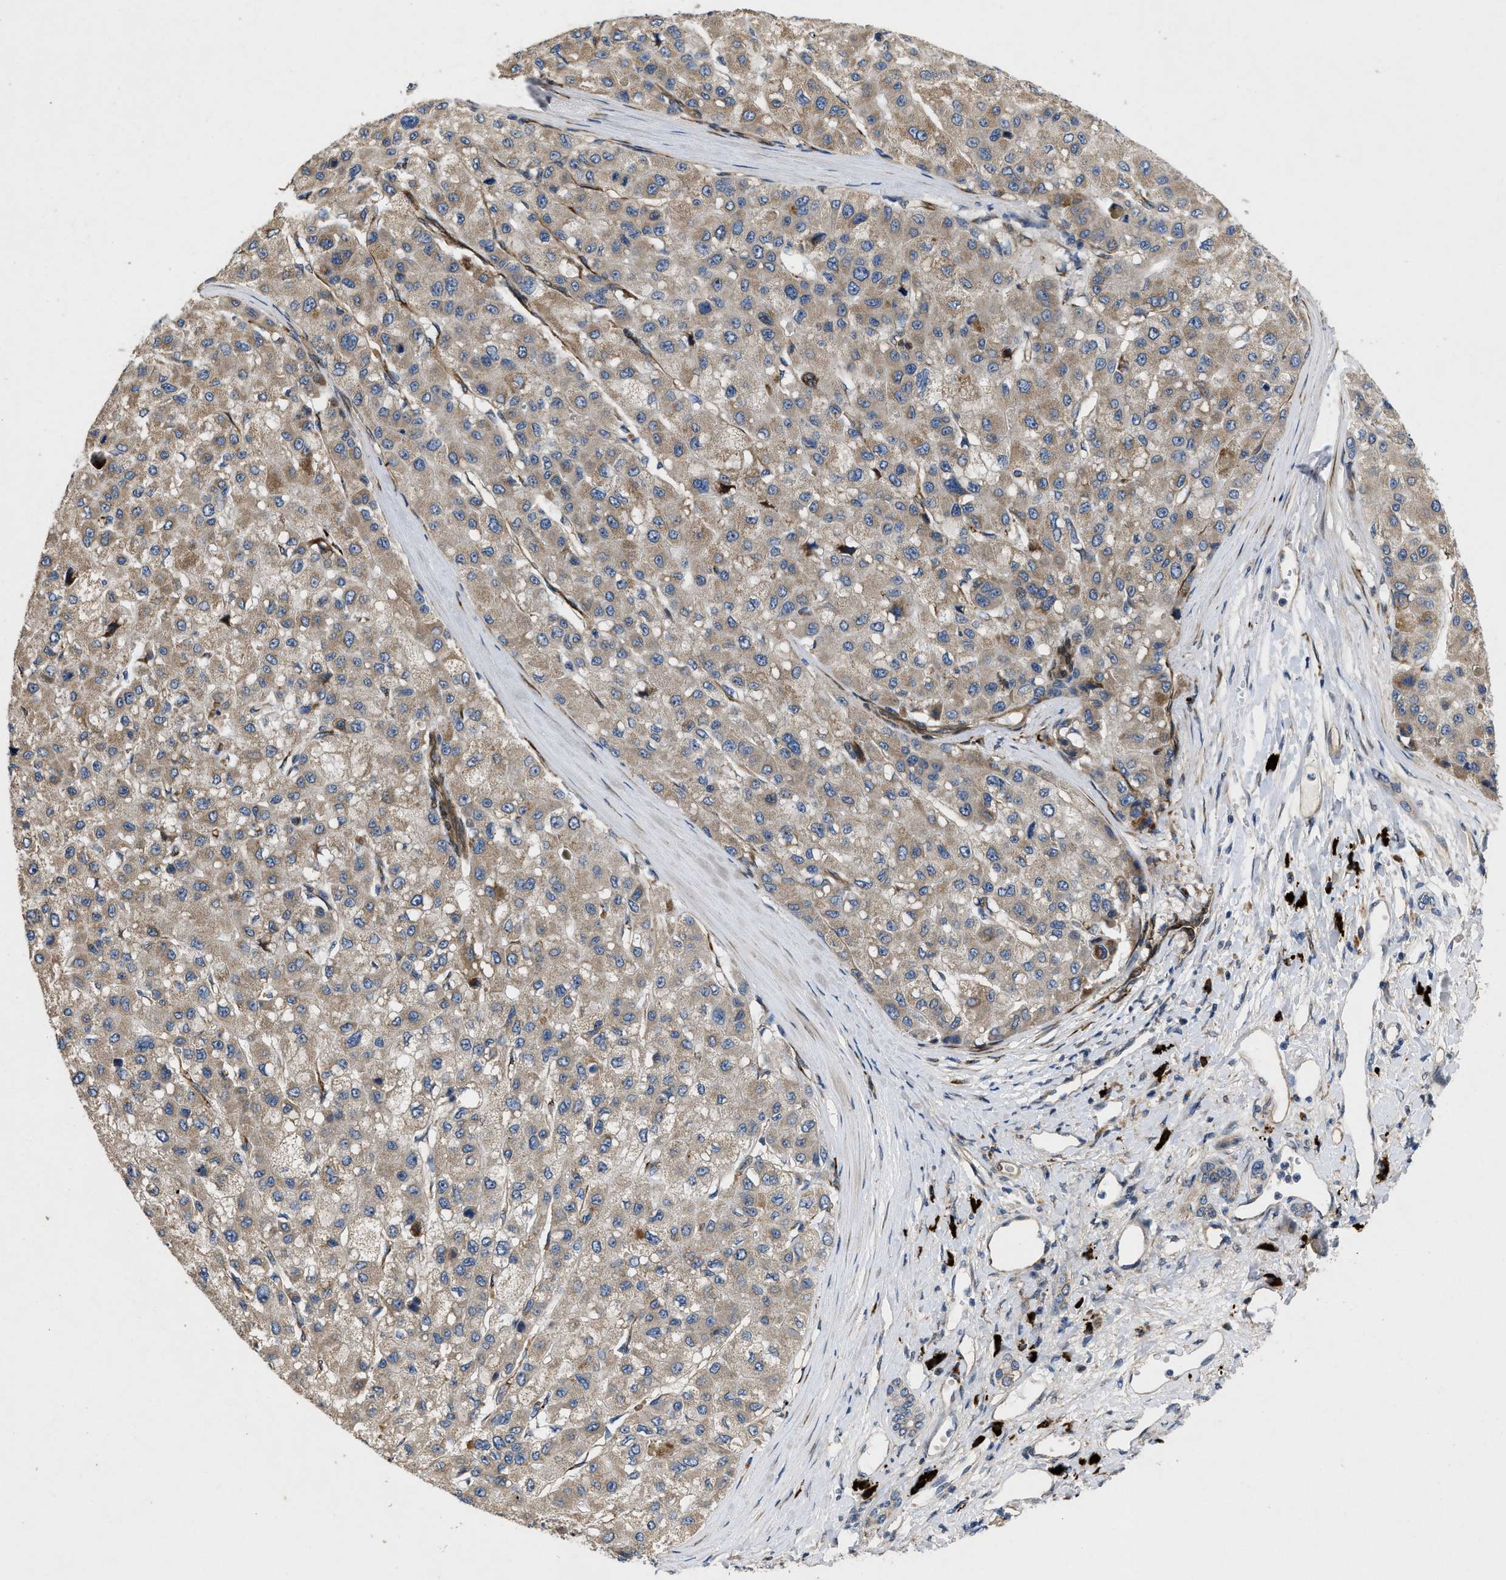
{"staining": {"intensity": "weak", "quantity": ">75%", "location": "cytoplasmic/membranous"}, "tissue": "liver cancer", "cell_type": "Tumor cells", "image_type": "cancer", "snomed": [{"axis": "morphology", "description": "Carcinoma, Hepatocellular, NOS"}, {"axis": "topography", "description": "Liver"}], "caption": "Immunohistochemical staining of human liver cancer (hepatocellular carcinoma) demonstrates low levels of weak cytoplasmic/membranous protein positivity in about >75% of tumor cells. (Brightfield microscopy of DAB IHC at high magnification).", "gene": "HSPA12B", "patient": {"sex": "male", "age": 80}}